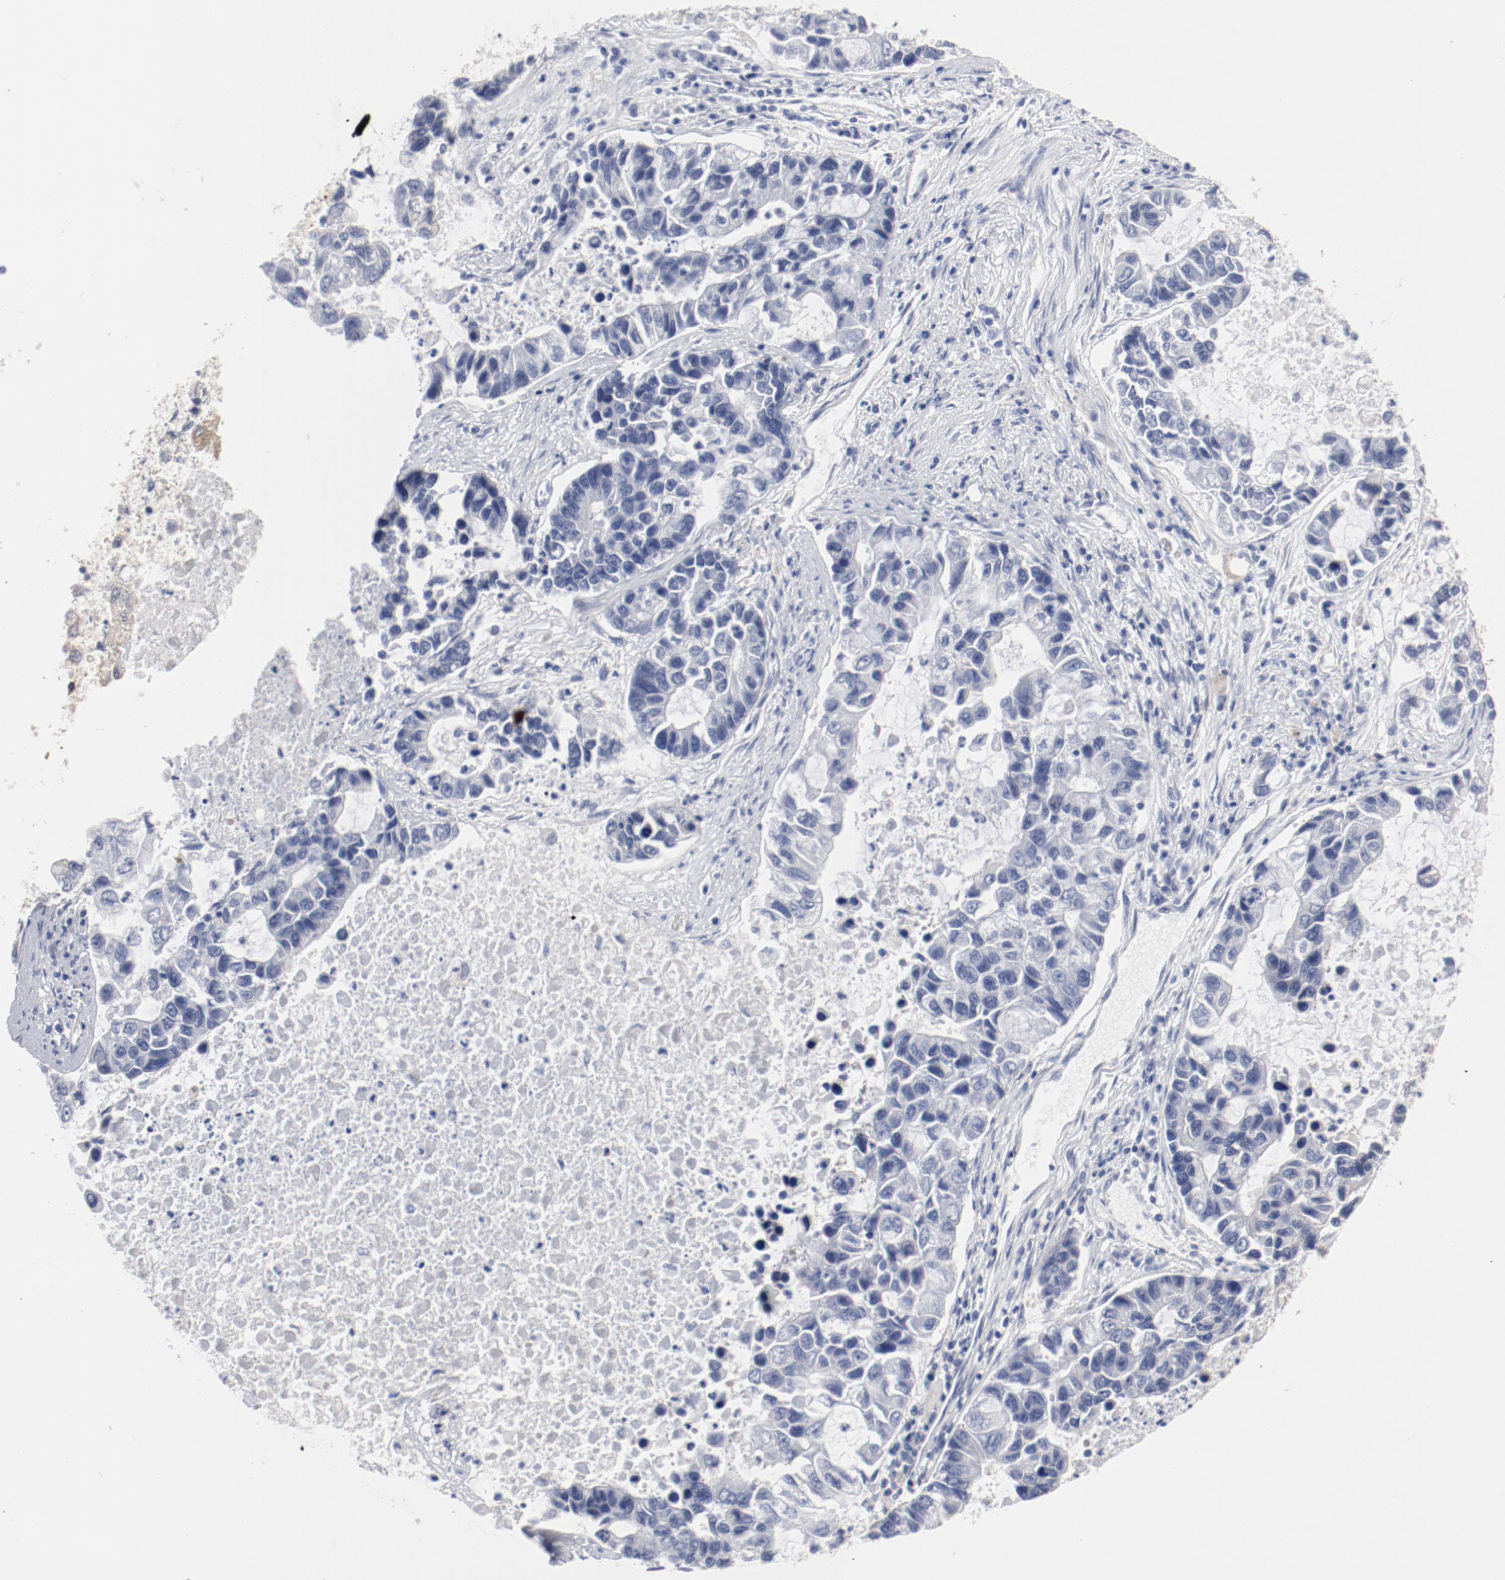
{"staining": {"intensity": "negative", "quantity": "none", "location": "none"}, "tissue": "lung cancer", "cell_type": "Tumor cells", "image_type": "cancer", "snomed": [{"axis": "morphology", "description": "Adenocarcinoma, NOS"}, {"axis": "topography", "description": "Lung"}], "caption": "Tumor cells show no significant expression in lung cancer (adenocarcinoma).", "gene": "GPR143", "patient": {"sex": "female", "age": 51}}